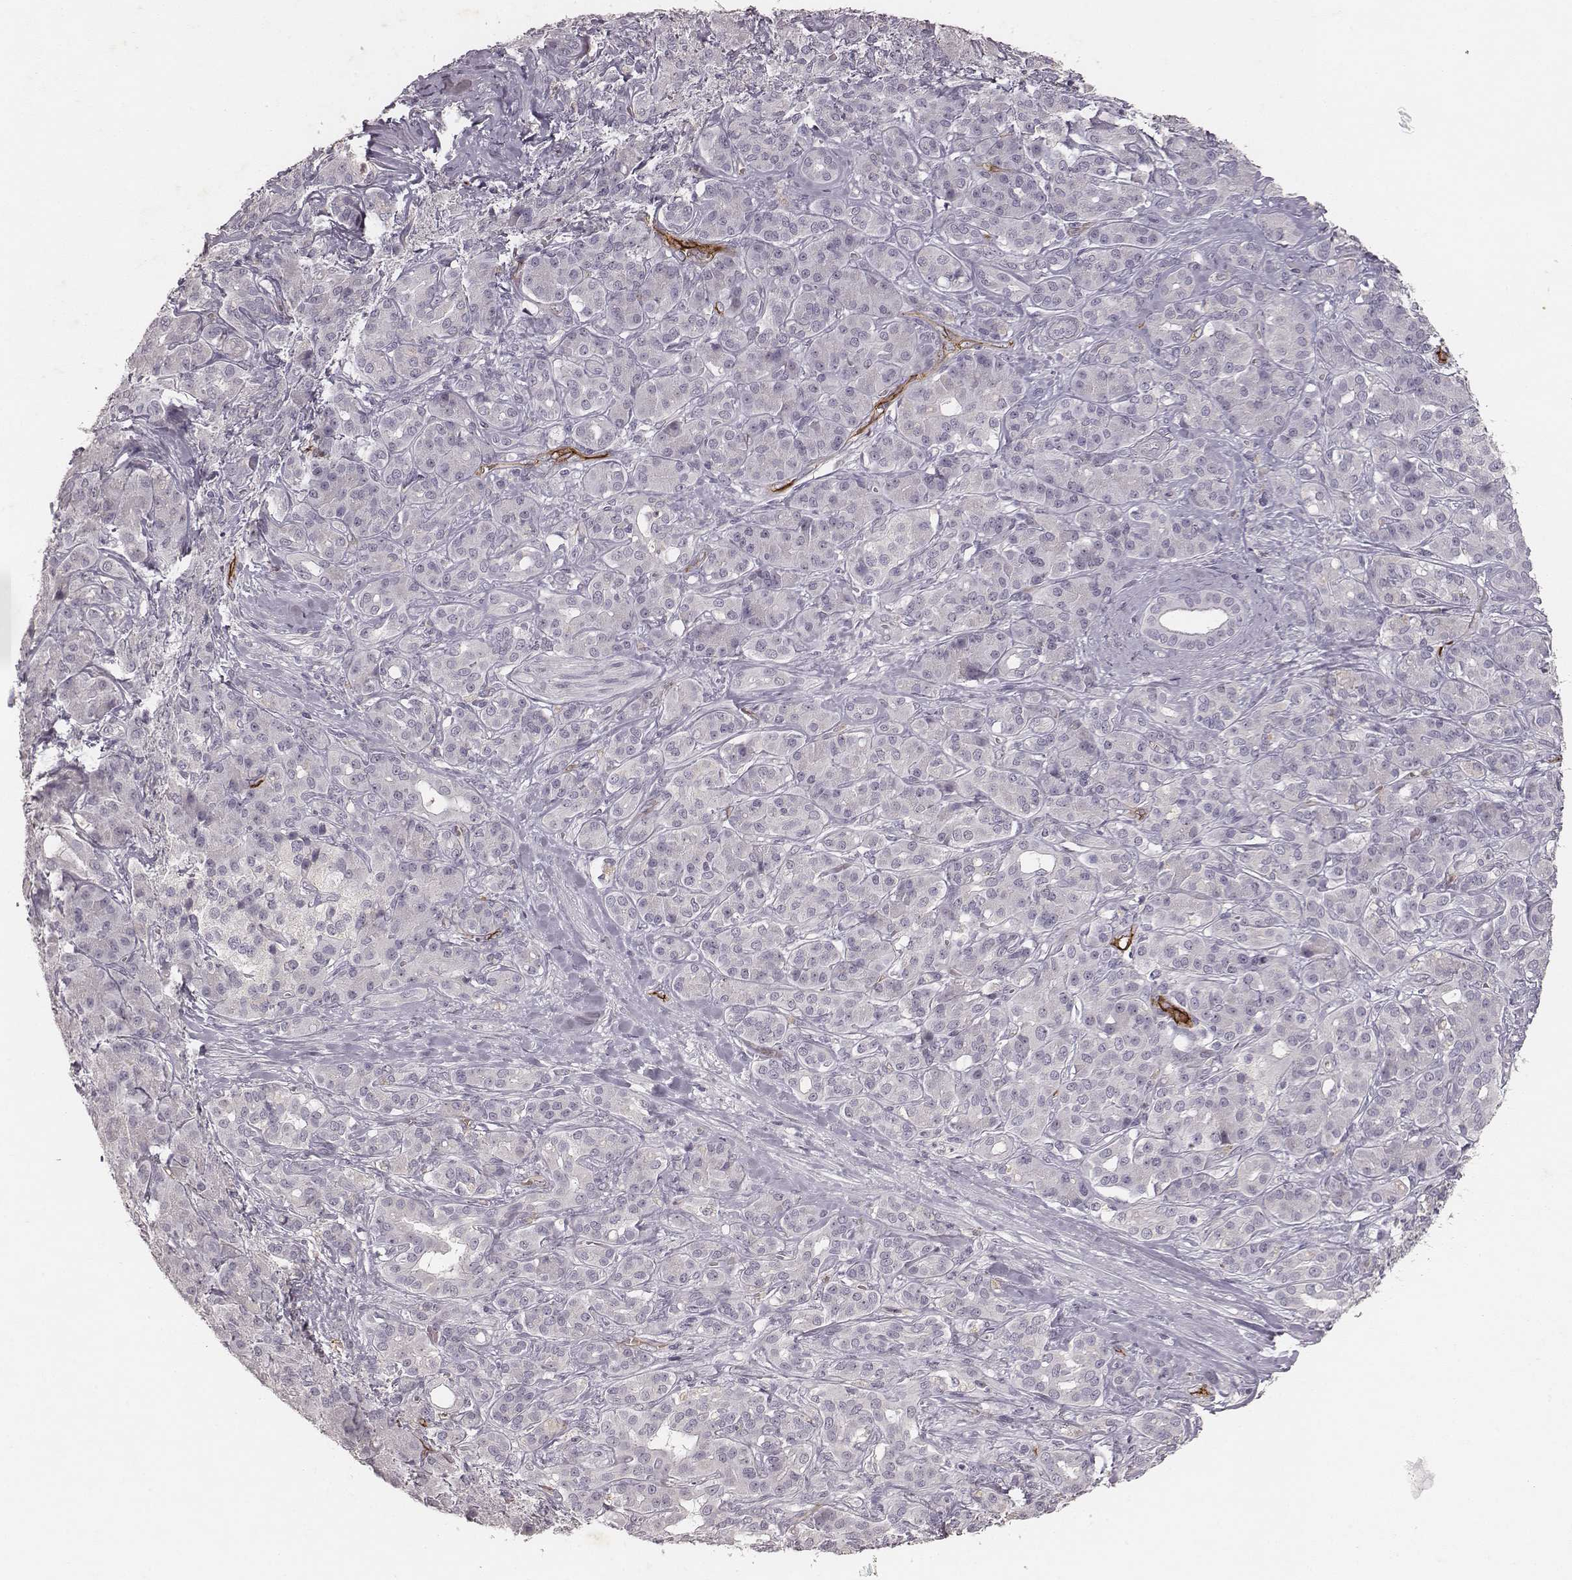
{"staining": {"intensity": "negative", "quantity": "none", "location": "none"}, "tissue": "pancreatic cancer", "cell_type": "Tumor cells", "image_type": "cancer", "snomed": [{"axis": "morphology", "description": "Normal tissue, NOS"}, {"axis": "morphology", "description": "Inflammation, NOS"}, {"axis": "morphology", "description": "Adenocarcinoma, NOS"}, {"axis": "topography", "description": "Pancreas"}], "caption": "High magnification brightfield microscopy of adenocarcinoma (pancreatic) stained with DAB (3,3'-diaminobenzidine) (brown) and counterstained with hematoxylin (blue): tumor cells show no significant expression. The staining was performed using DAB (3,3'-diaminobenzidine) to visualize the protein expression in brown, while the nuclei were stained in blue with hematoxylin (Magnification: 20x).", "gene": "MADCAM1", "patient": {"sex": "male", "age": 57}}